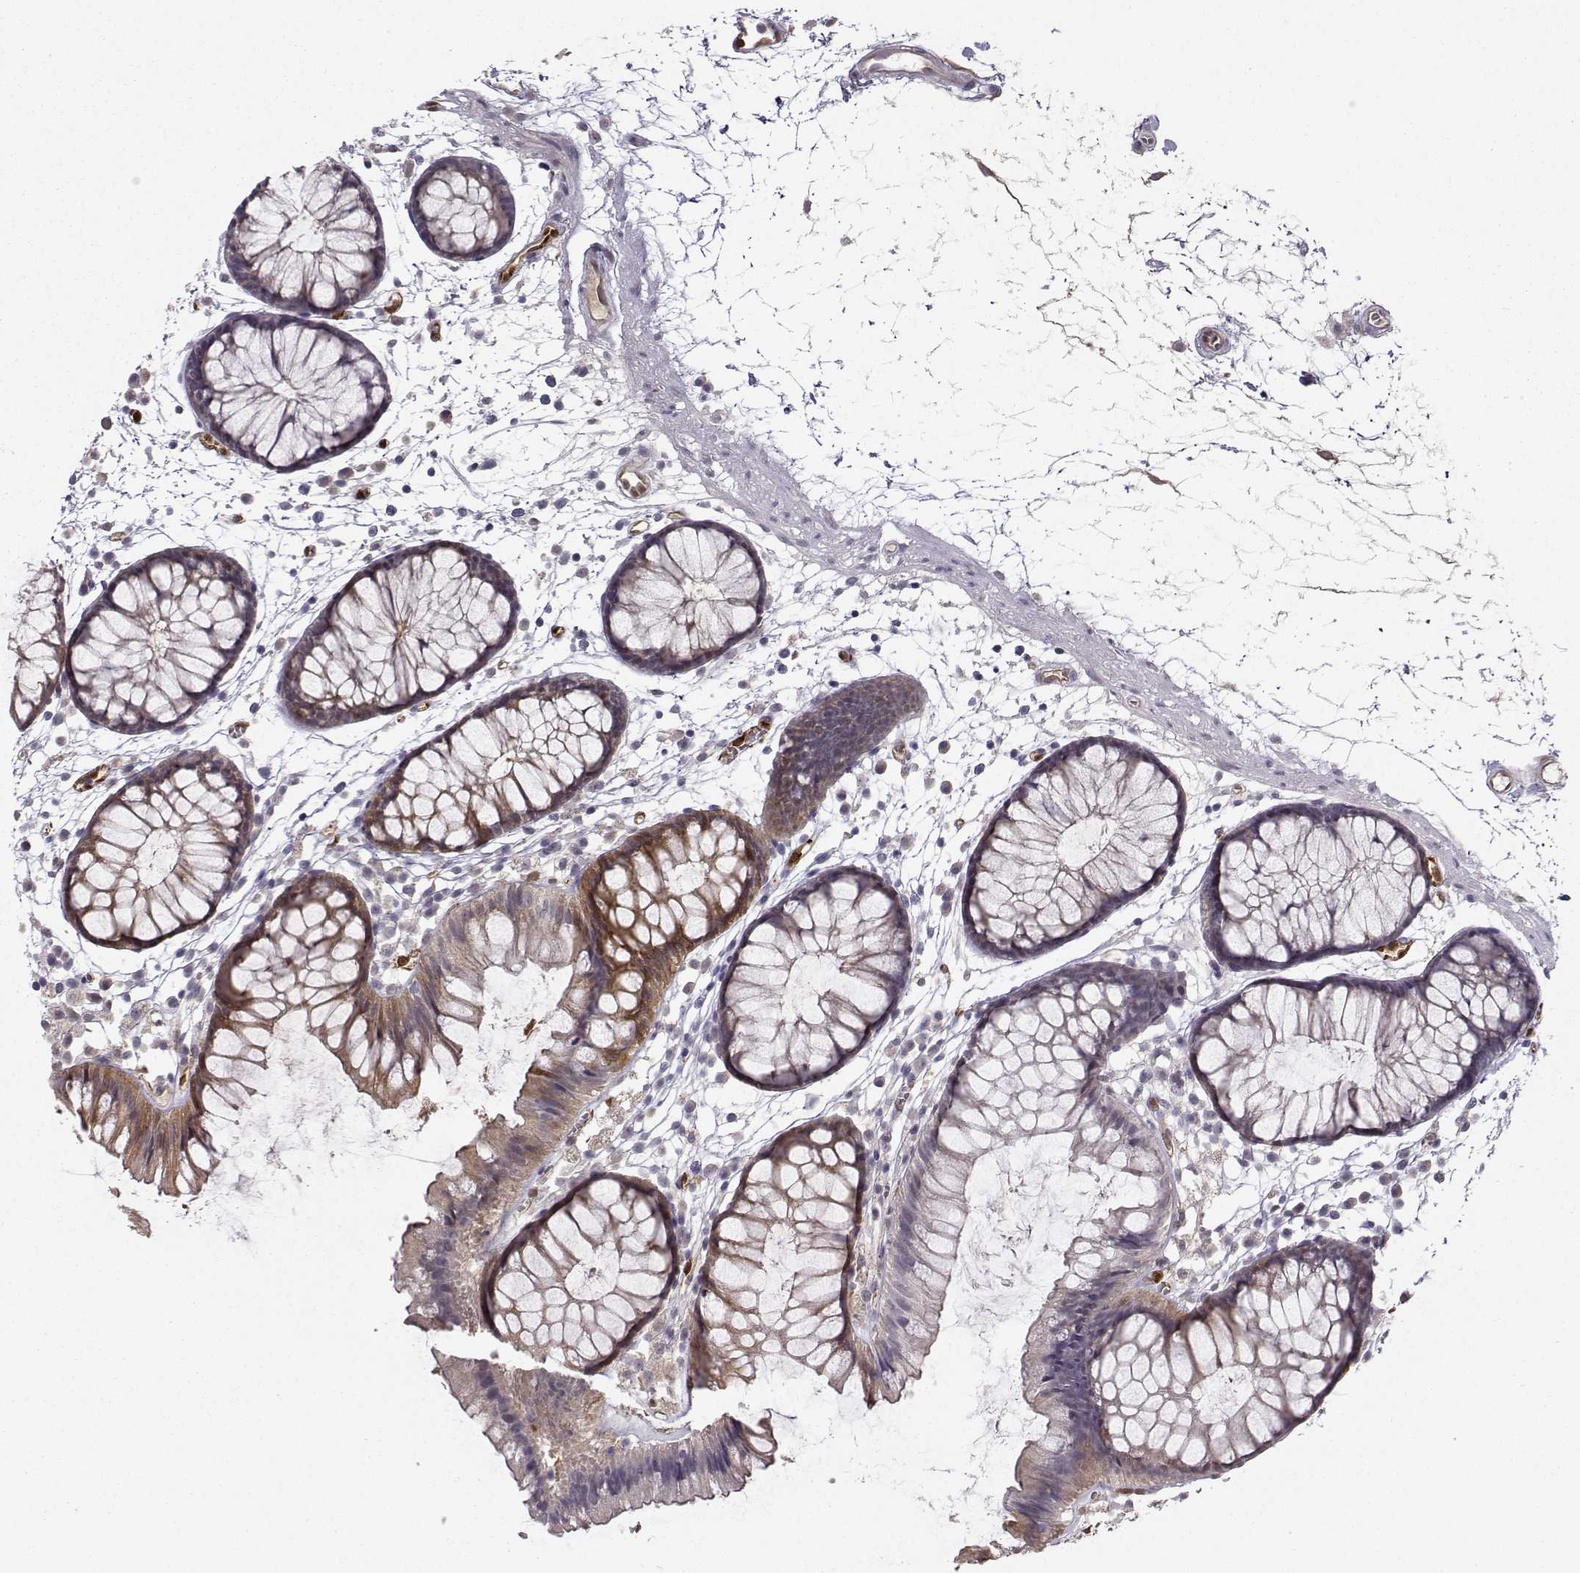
{"staining": {"intensity": "strong", "quantity": "25%-75%", "location": "cytoplasmic/membranous"}, "tissue": "colon", "cell_type": "Endothelial cells", "image_type": "normal", "snomed": [{"axis": "morphology", "description": "Normal tissue, NOS"}, {"axis": "morphology", "description": "Adenocarcinoma, NOS"}, {"axis": "topography", "description": "Colon"}], "caption": "Endothelial cells exhibit high levels of strong cytoplasmic/membranous positivity in approximately 25%-75% of cells in normal colon.", "gene": "NQO1", "patient": {"sex": "male", "age": 65}}